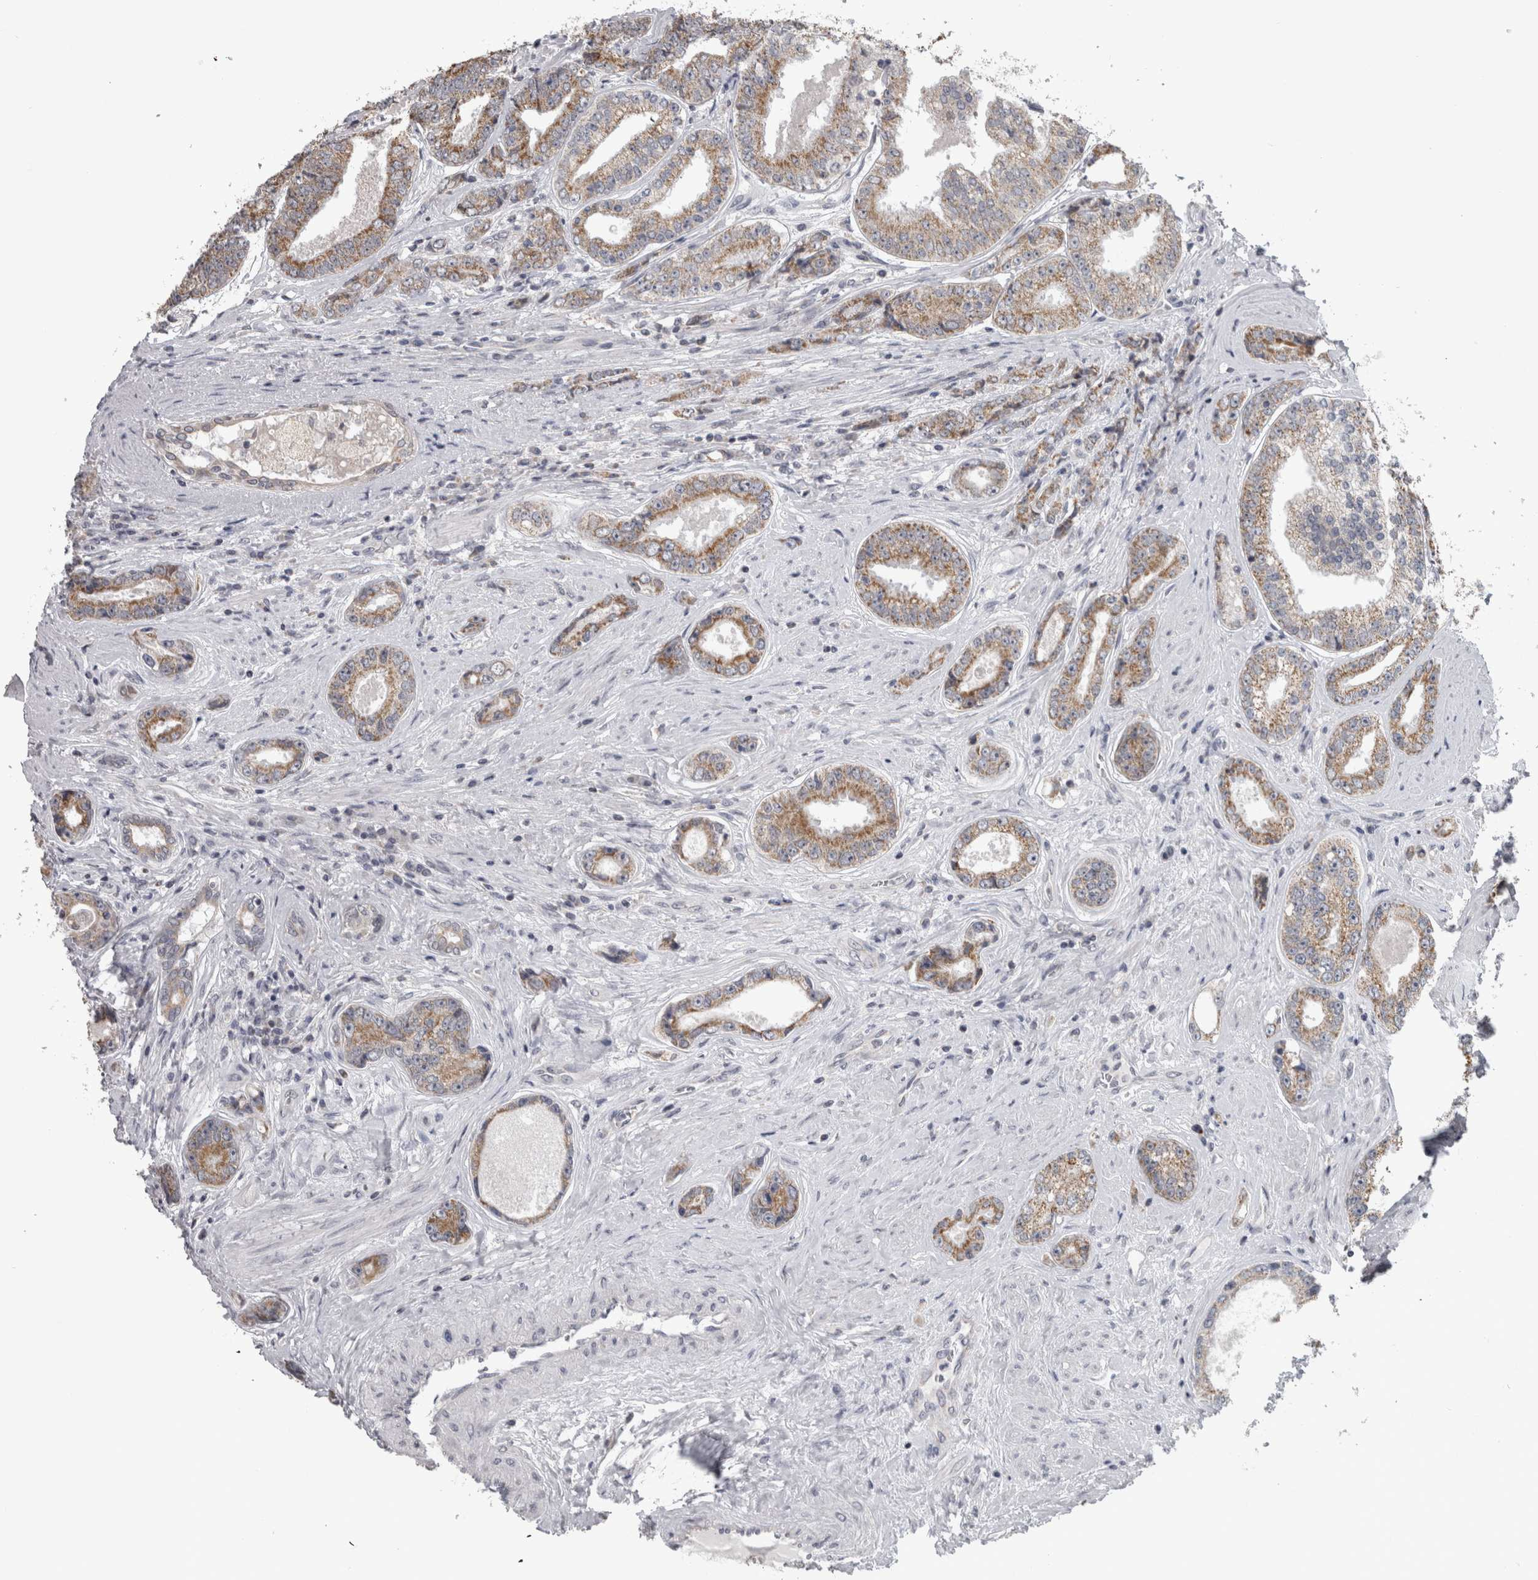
{"staining": {"intensity": "moderate", "quantity": ">75%", "location": "cytoplasmic/membranous"}, "tissue": "prostate cancer", "cell_type": "Tumor cells", "image_type": "cancer", "snomed": [{"axis": "morphology", "description": "Adenocarcinoma, High grade"}, {"axis": "topography", "description": "Prostate"}], "caption": "IHC image of neoplastic tissue: prostate cancer stained using IHC exhibits medium levels of moderate protein expression localized specifically in the cytoplasmic/membranous of tumor cells, appearing as a cytoplasmic/membranous brown color.", "gene": "OR2K2", "patient": {"sex": "male", "age": 61}}